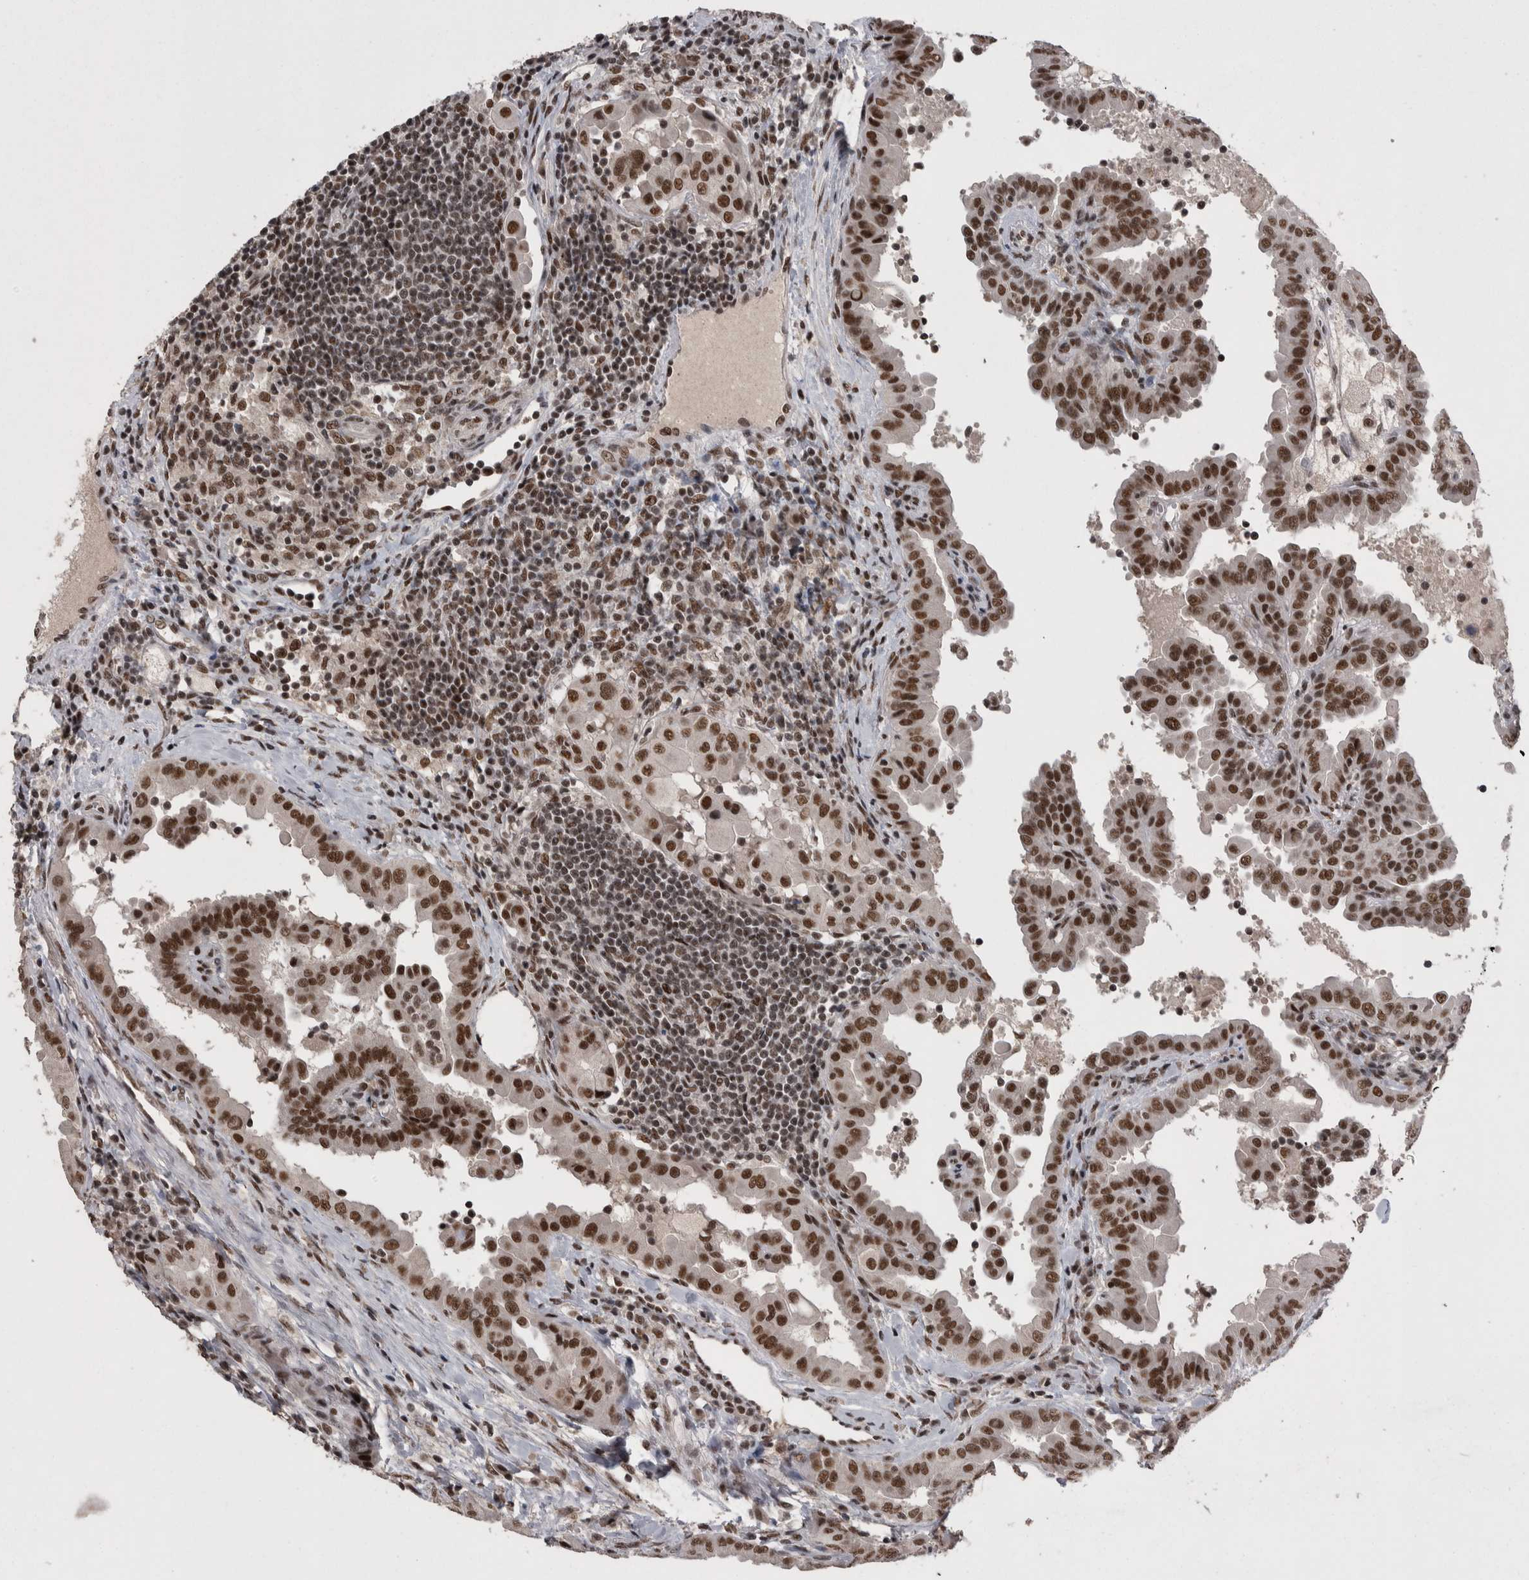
{"staining": {"intensity": "strong", "quantity": ">75%", "location": "nuclear"}, "tissue": "thyroid cancer", "cell_type": "Tumor cells", "image_type": "cancer", "snomed": [{"axis": "morphology", "description": "Papillary adenocarcinoma, NOS"}, {"axis": "topography", "description": "Thyroid gland"}], "caption": "The photomicrograph exhibits staining of thyroid cancer (papillary adenocarcinoma), revealing strong nuclear protein positivity (brown color) within tumor cells.", "gene": "DMTF1", "patient": {"sex": "male", "age": 33}}